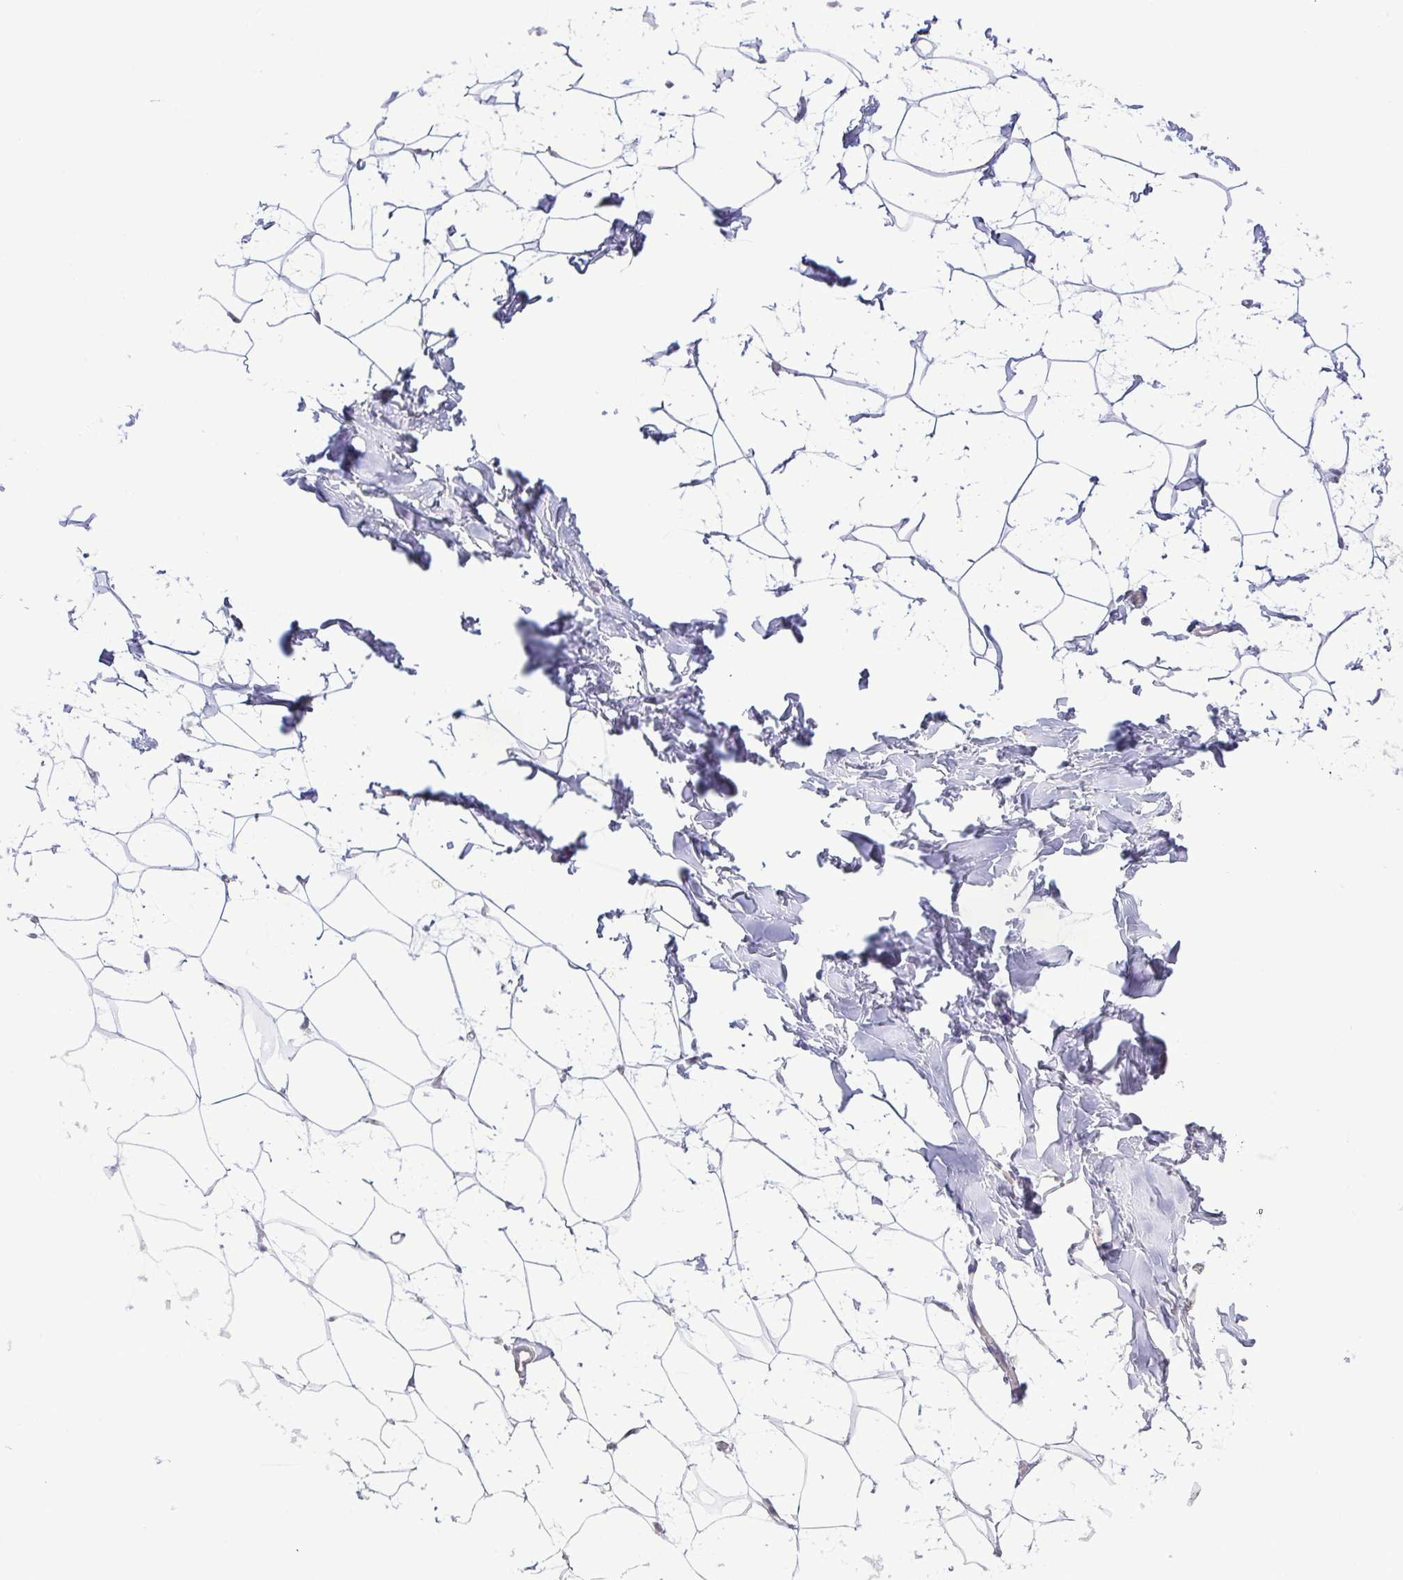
{"staining": {"intensity": "negative", "quantity": "none", "location": "none"}, "tissue": "breast", "cell_type": "Adipocytes", "image_type": "normal", "snomed": [{"axis": "morphology", "description": "Normal tissue, NOS"}, {"axis": "topography", "description": "Breast"}], "caption": "A high-resolution histopathology image shows immunohistochemistry (IHC) staining of unremarkable breast, which reveals no significant positivity in adipocytes. Brightfield microscopy of immunohistochemistry (IHC) stained with DAB (brown) and hematoxylin (blue), captured at high magnification.", "gene": "RSL24D1", "patient": {"sex": "female", "age": 32}}